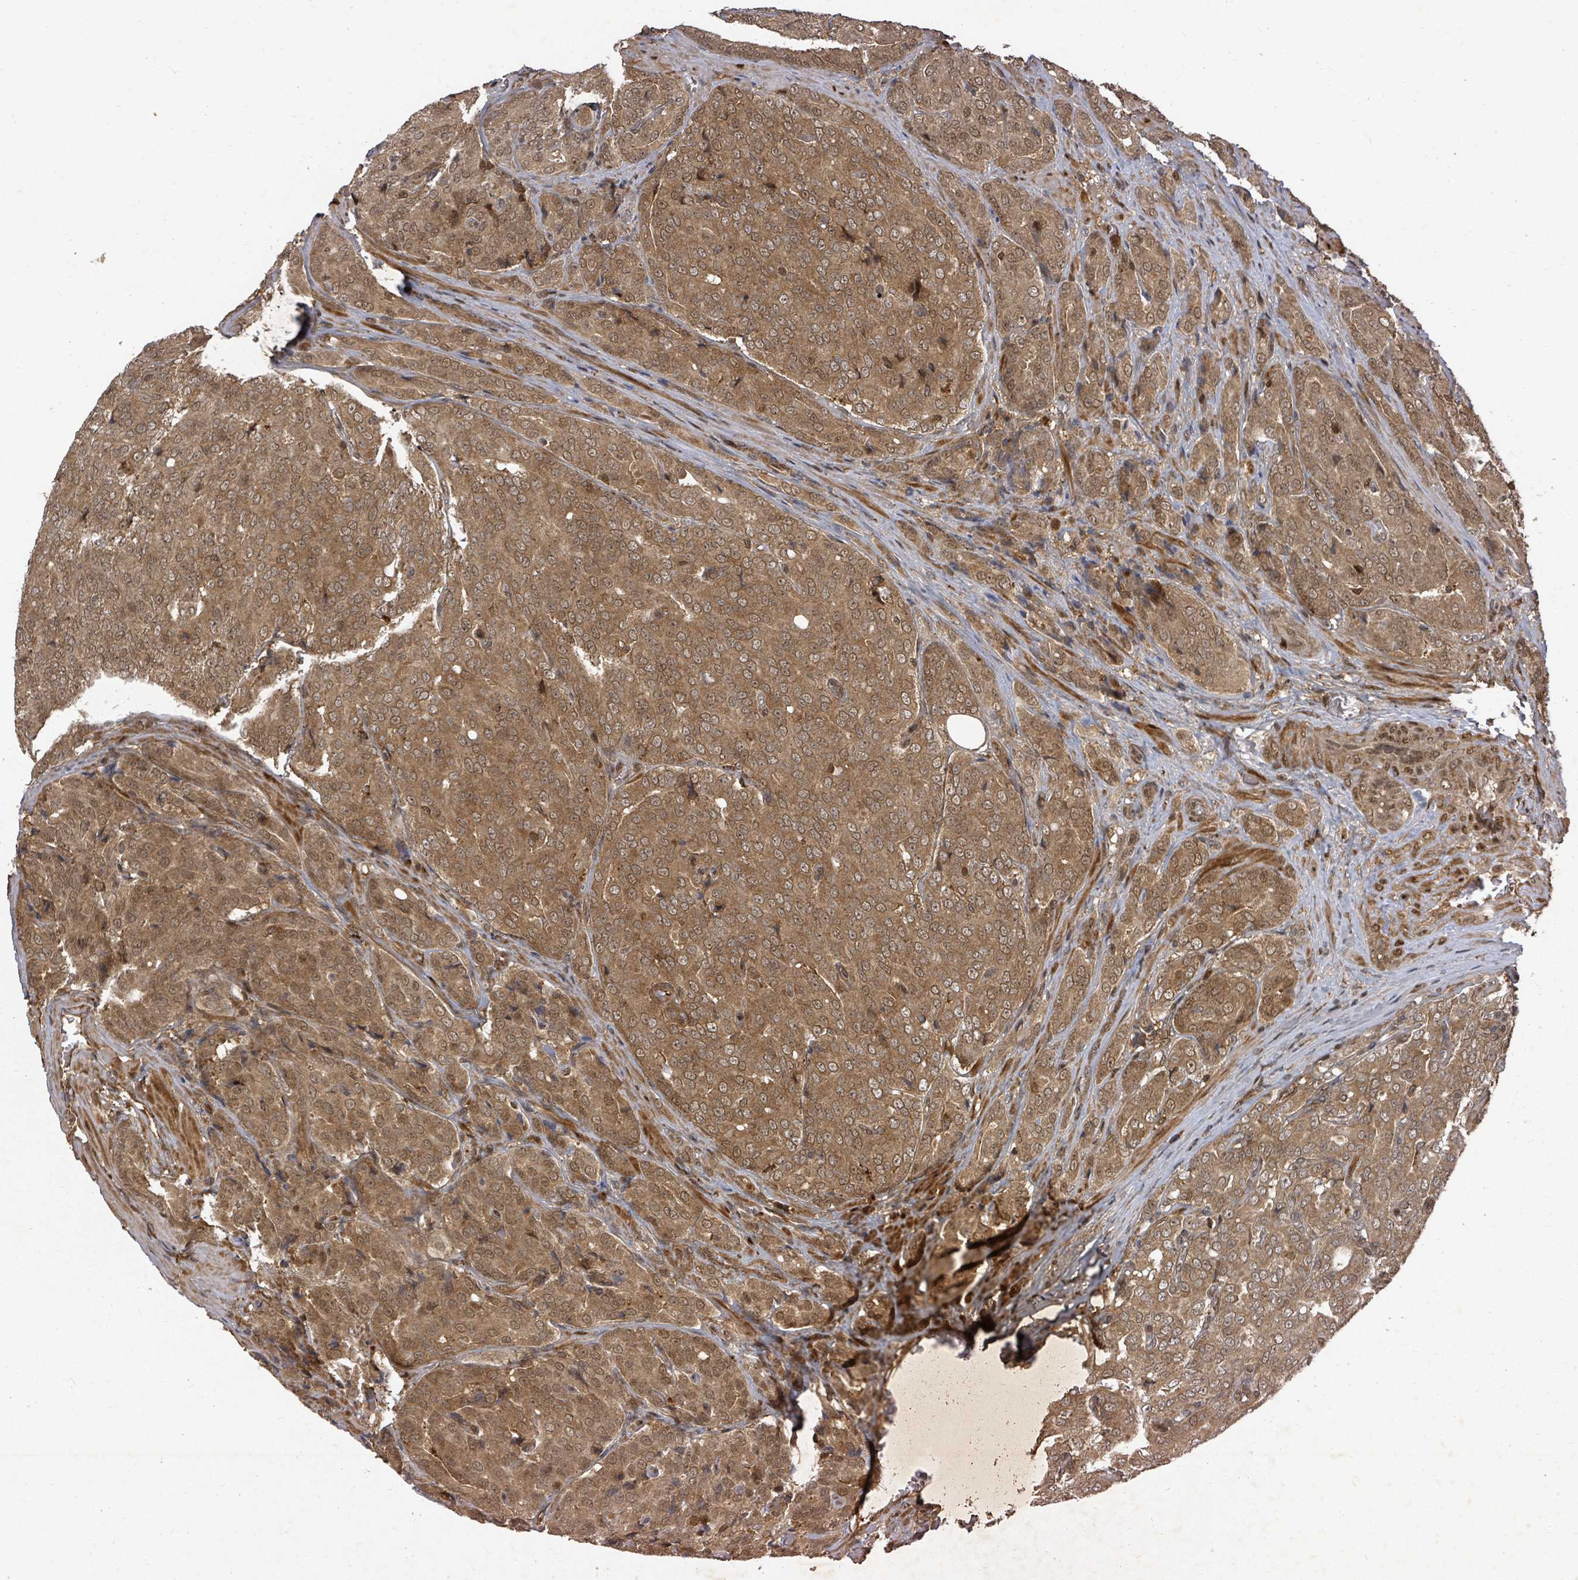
{"staining": {"intensity": "moderate", "quantity": ">75%", "location": "cytoplasmic/membranous,nuclear"}, "tissue": "prostate cancer", "cell_type": "Tumor cells", "image_type": "cancer", "snomed": [{"axis": "morphology", "description": "Adenocarcinoma, High grade"}, {"axis": "topography", "description": "Prostate"}], "caption": "High-grade adenocarcinoma (prostate) stained with IHC exhibits moderate cytoplasmic/membranous and nuclear expression in about >75% of tumor cells.", "gene": "KDM4E", "patient": {"sex": "male", "age": 68}}